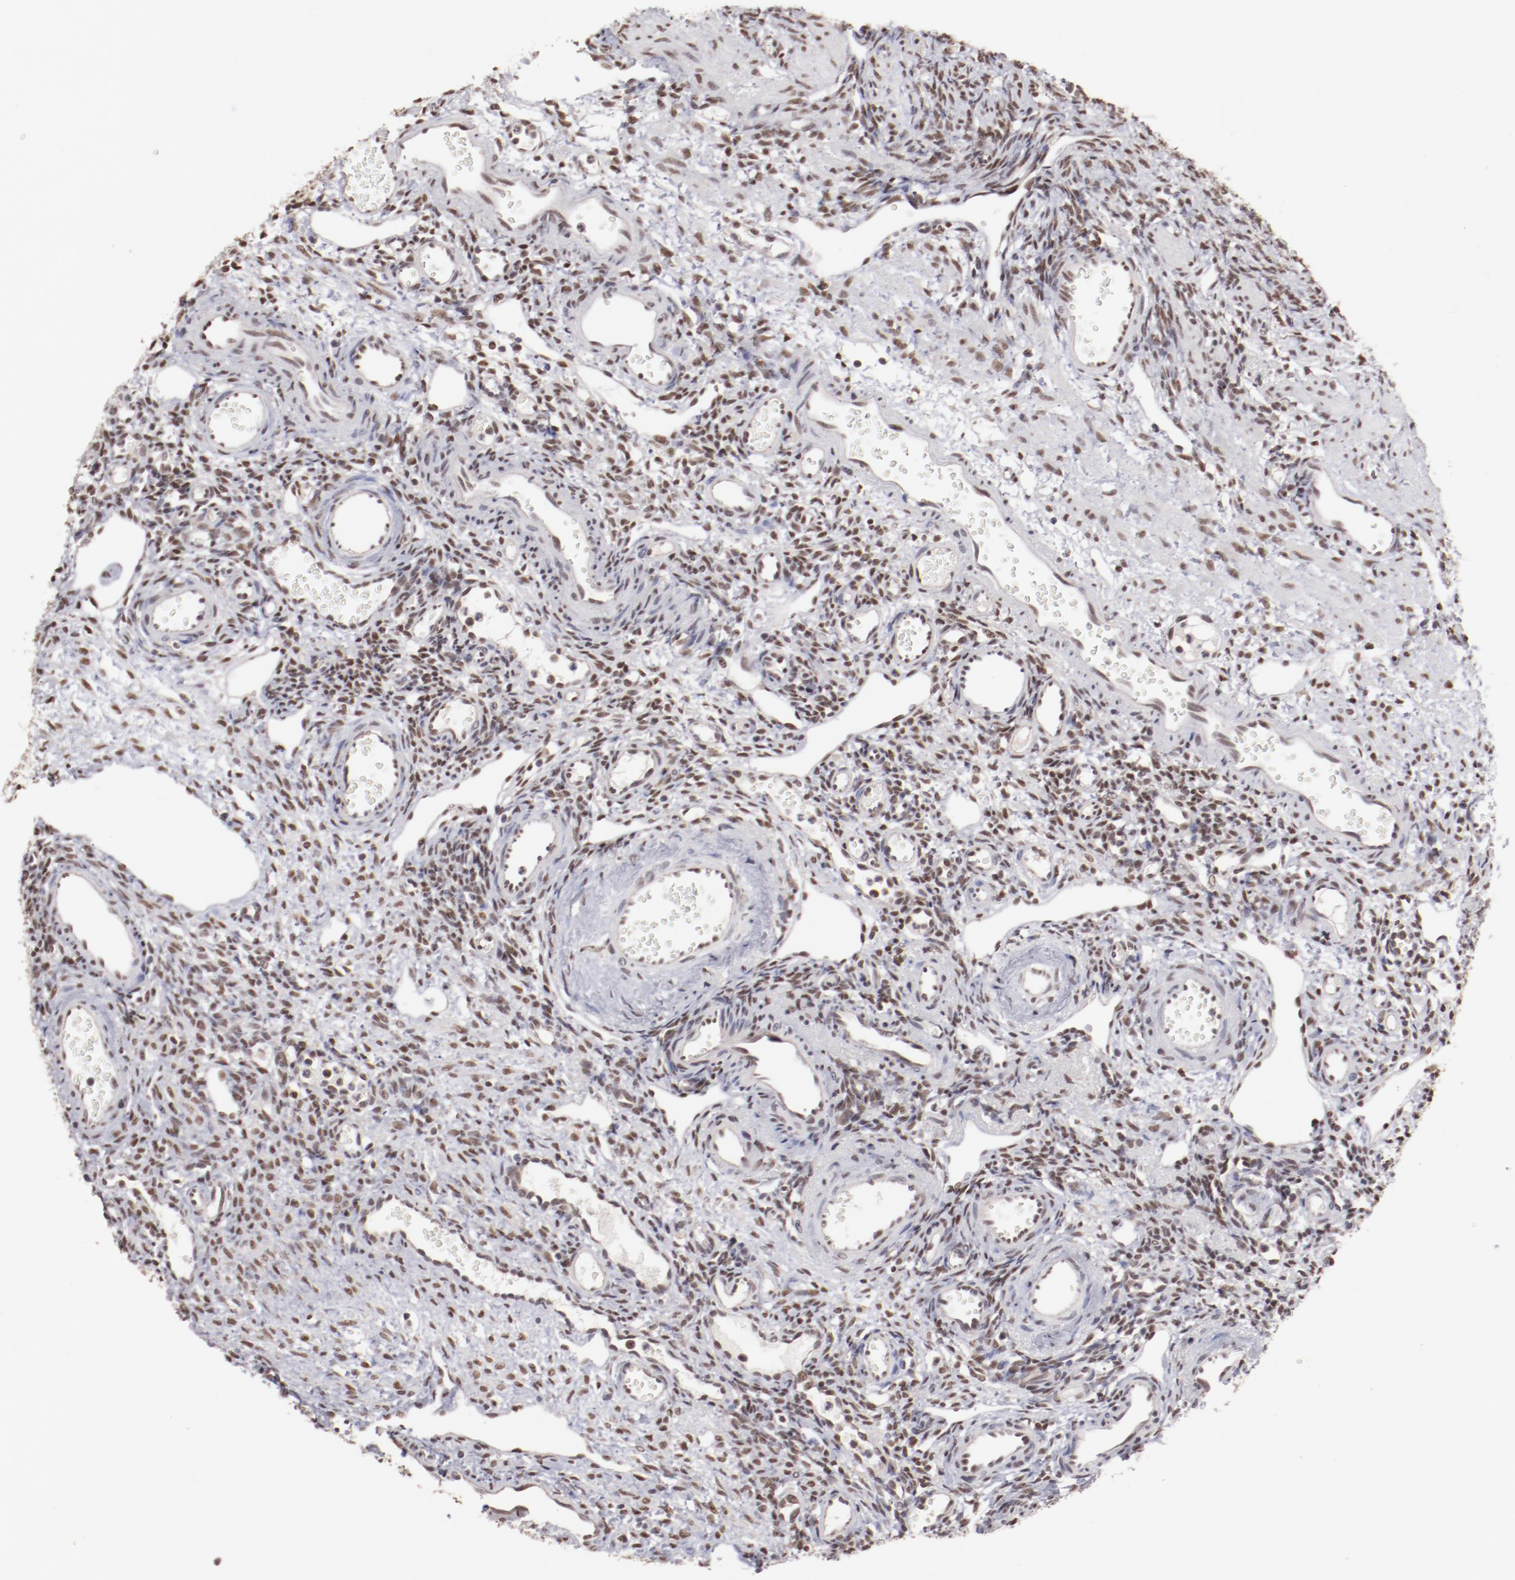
{"staining": {"intensity": "negative", "quantity": "none", "location": "none"}, "tissue": "ovary", "cell_type": "Follicle cells", "image_type": "normal", "snomed": [{"axis": "morphology", "description": "Normal tissue, NOS"}, {"axis": "topography", "description": "Ovary"}], "caption": "Follicle cells are negative for protein expression in unremarkable human ovary. (IHC, brightfield microscopy, high magnification).", "gene": "ARNT", "patient": {"sex": "female", "age": 33}}